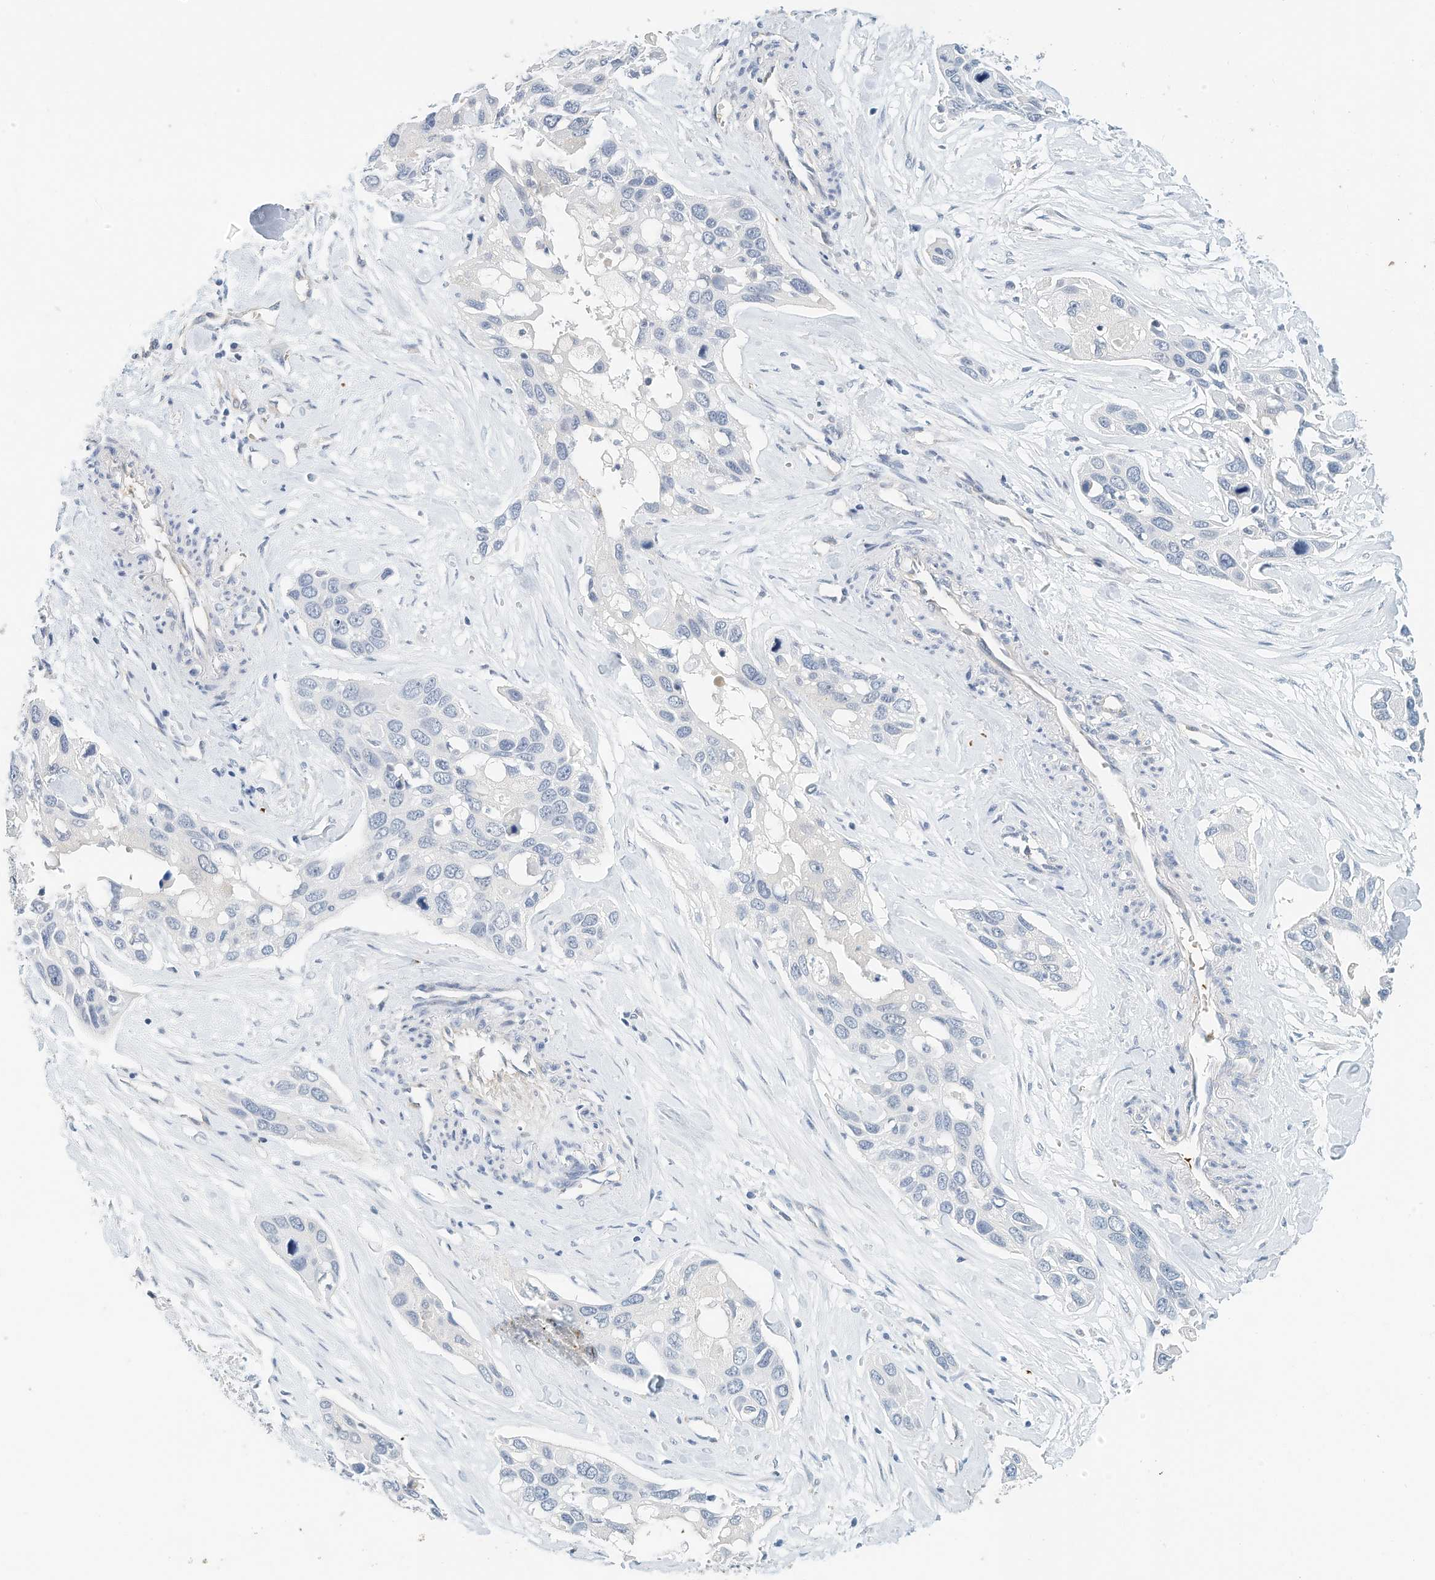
{"staining": {"intensity": "negative", "quantity": "none", "location": "none"}, "tissue": "pancreatic cancer", "cell_type": "Tumor cells", "image_type": "cancer", "snomed": [{"axis": "morphology", "description": "Adenocarcinoma, NOS"}, {"axis": "topography", "description": "Pancreas"}], "caption": "There is no significant staining in tumor cells of pancreatic cancer (adenocarcinoma).", "gene": "RCAN3", "patient": {"sex": "female", "age": 60}}